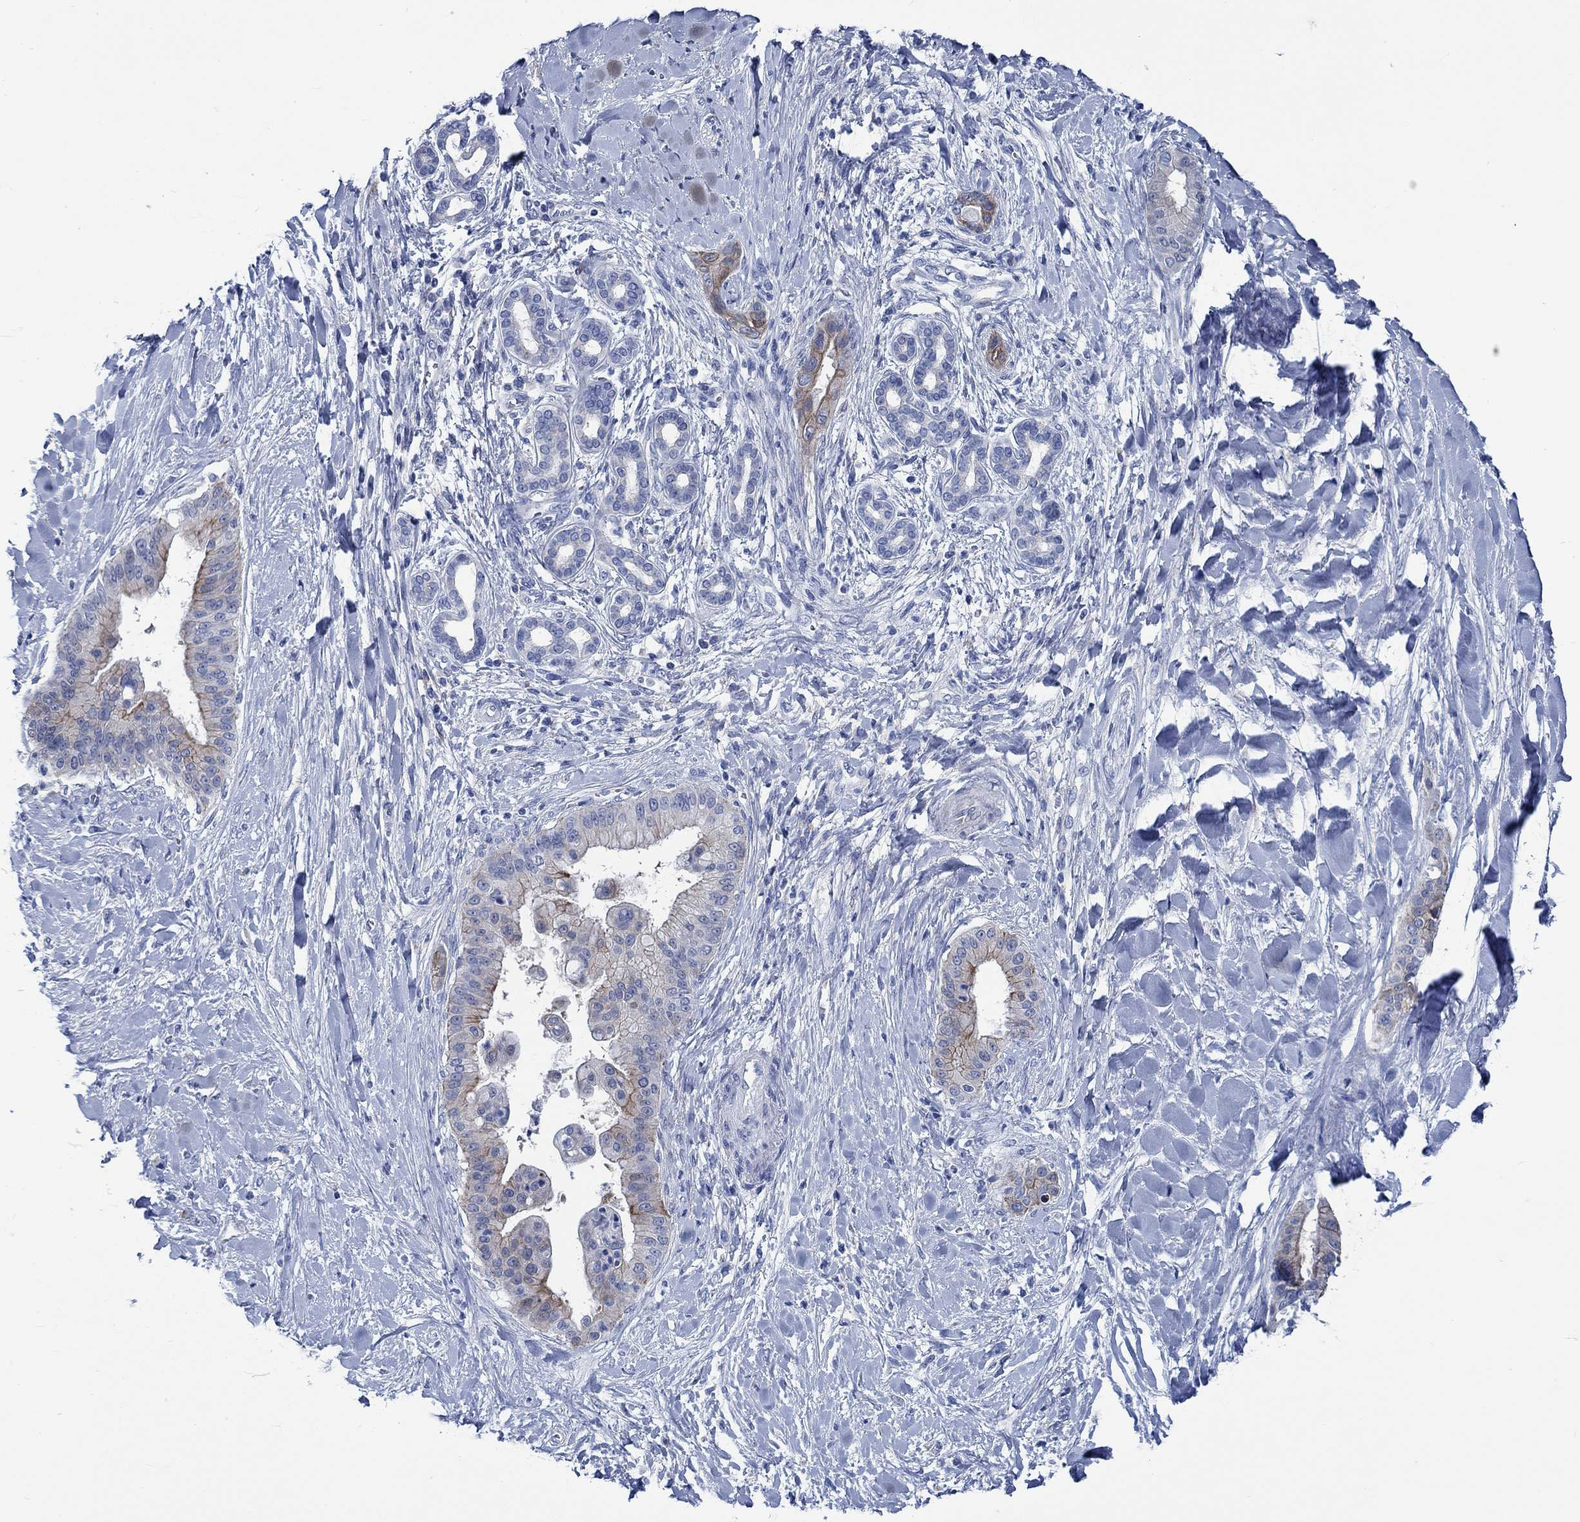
{"staining": {"intensity": "strong", "quantity": "<25%", "location": "cytoplasmic/membranous"}, "tissue": "liver cancer", "cell_type": "Tumor cells", "image_type": "cancer", "snomed": [{"axis": "morphology", "description": "Cholangiocarcinoma"}, {"axis": "topography", "description": "Liver"}], "caption": "Immunohistochemical staining of human liver cancer (cholangiocarcinoma) reveals medium levels of strong cytoplasmic/membranous protein expression in about <25% of tumor cells. The staining was performed using DAB (3,3'-diaminobenzidine), with brown indicating positive protein expression. Nuclei are stained blue with hematoxylin.", "gene": "SVEP1", "patient": {"sex": "female", "age": 54}}